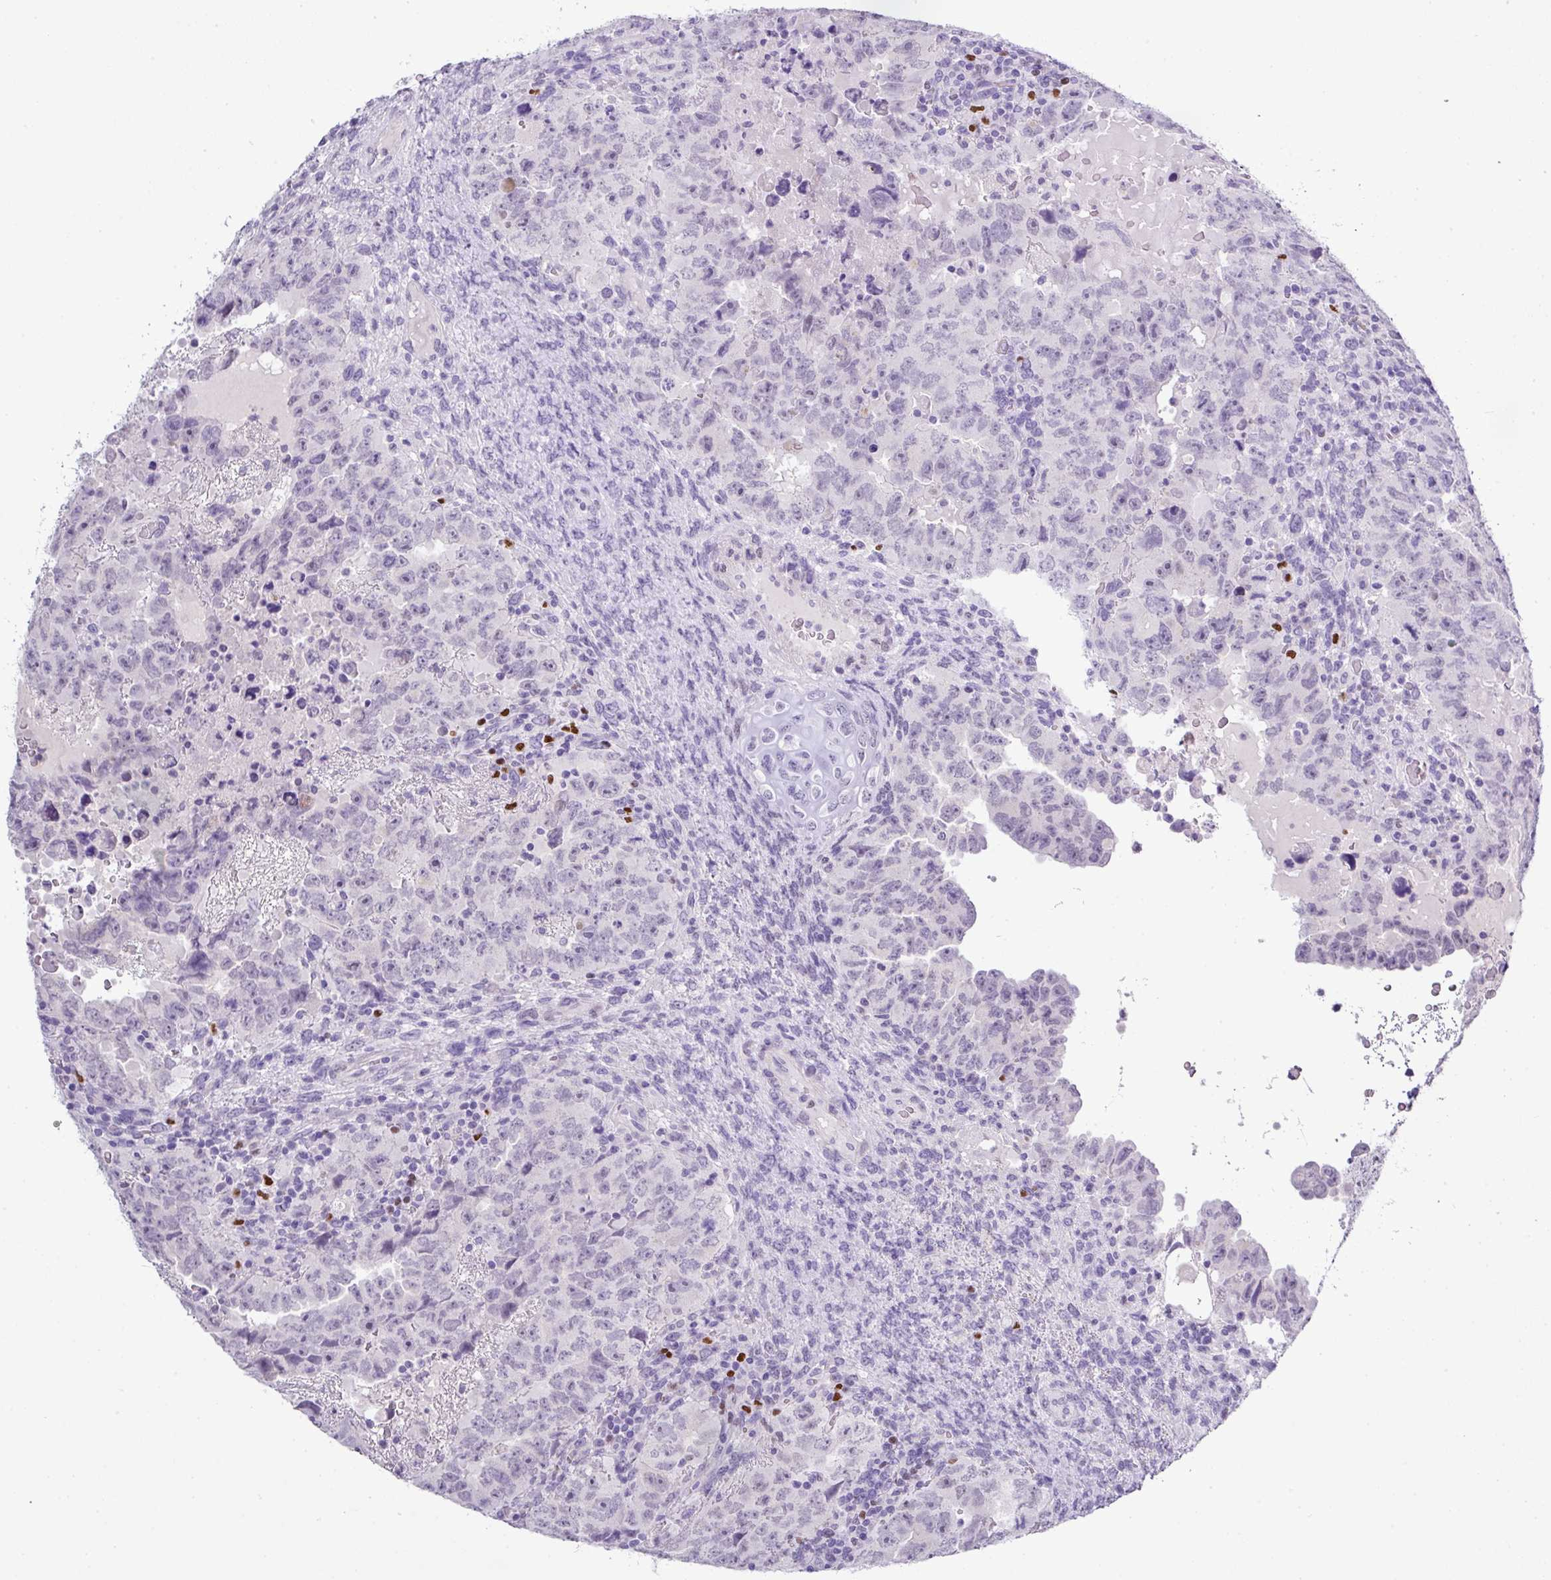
{"staining": {"intensity": "negative", "quantity": "none", "location": "none"}, "tissue": "testis cancer", "cell_type": "Tumor cells", "image_type": "cancer", "snomed": [{"axis": "morphology", "description": "Carcinoma, Embryonal, NOS"}, {"axis": "topography", "description": "Testis"}], "caption": "This photomicrograph is of embryonal carcinoma (testis) stained with immunohistochemistry (IHC) to label a protein in brown with the nuclei are counter-stained blue. There is no positivity in tumor cells.", "gene": "BCL11A", "patient": {"sex": "male", "age": 24}}